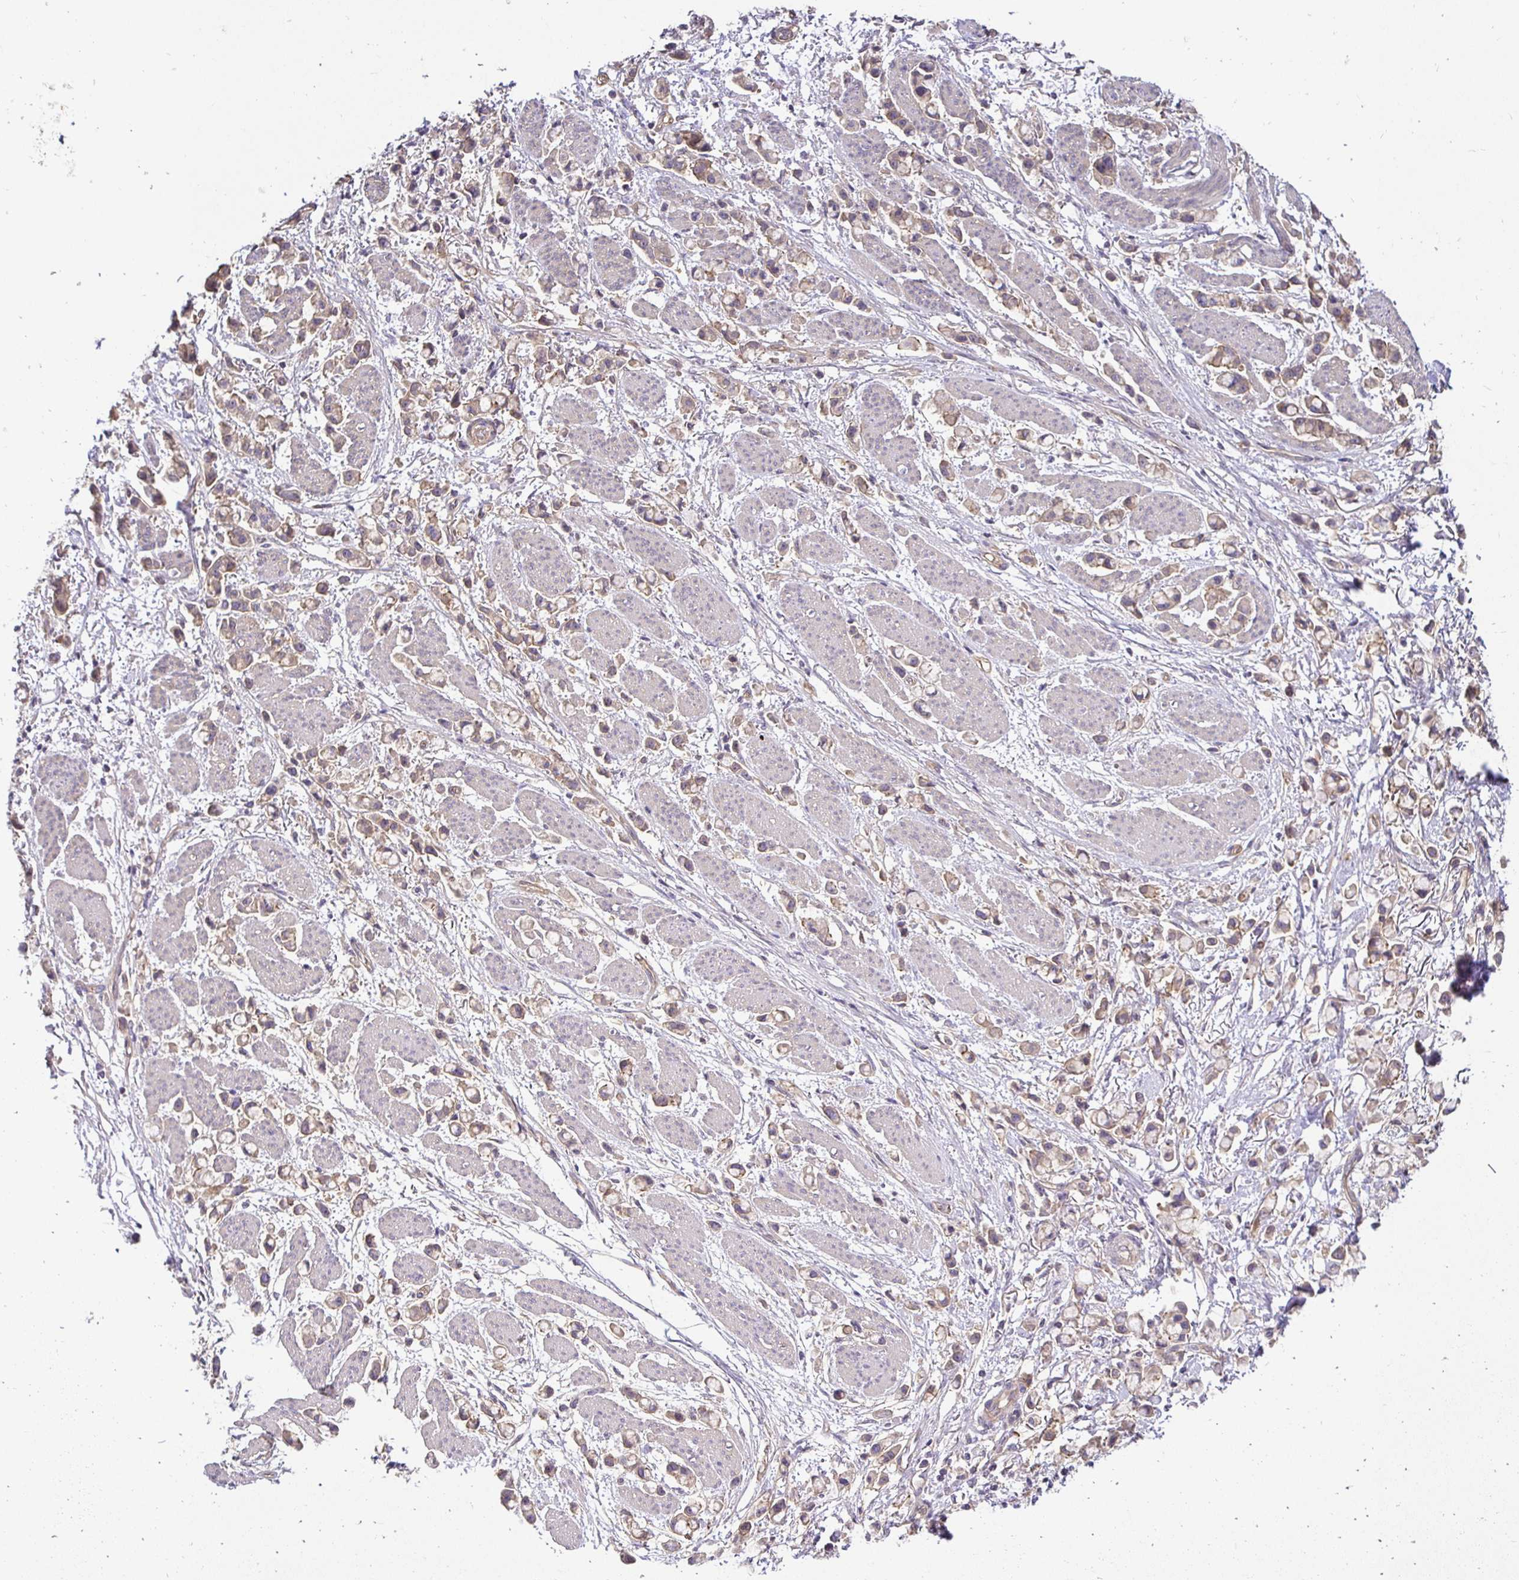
{"staining": {"intensity": "weak", "quantity": ">75%", "location": "cytoplasmic/membranous"}, "tissue": "stomach cancer", "cell_type": "Tumor cells", "image_type": "cancer", "snomed": [{"axis": "morphology", "description": "Adenocarcinoma, NOS"}, {"axis": "topography", "description": "Stomach"}], "caption": "Stomach cancer (adenocarcinoma) stained for a protein (brown) shows weak cytoplasmic/membranous positive positivity in about >75% of tumor cells.", "gene": "SLC9A1", "patient": {"sex": "female", "age": 81}}